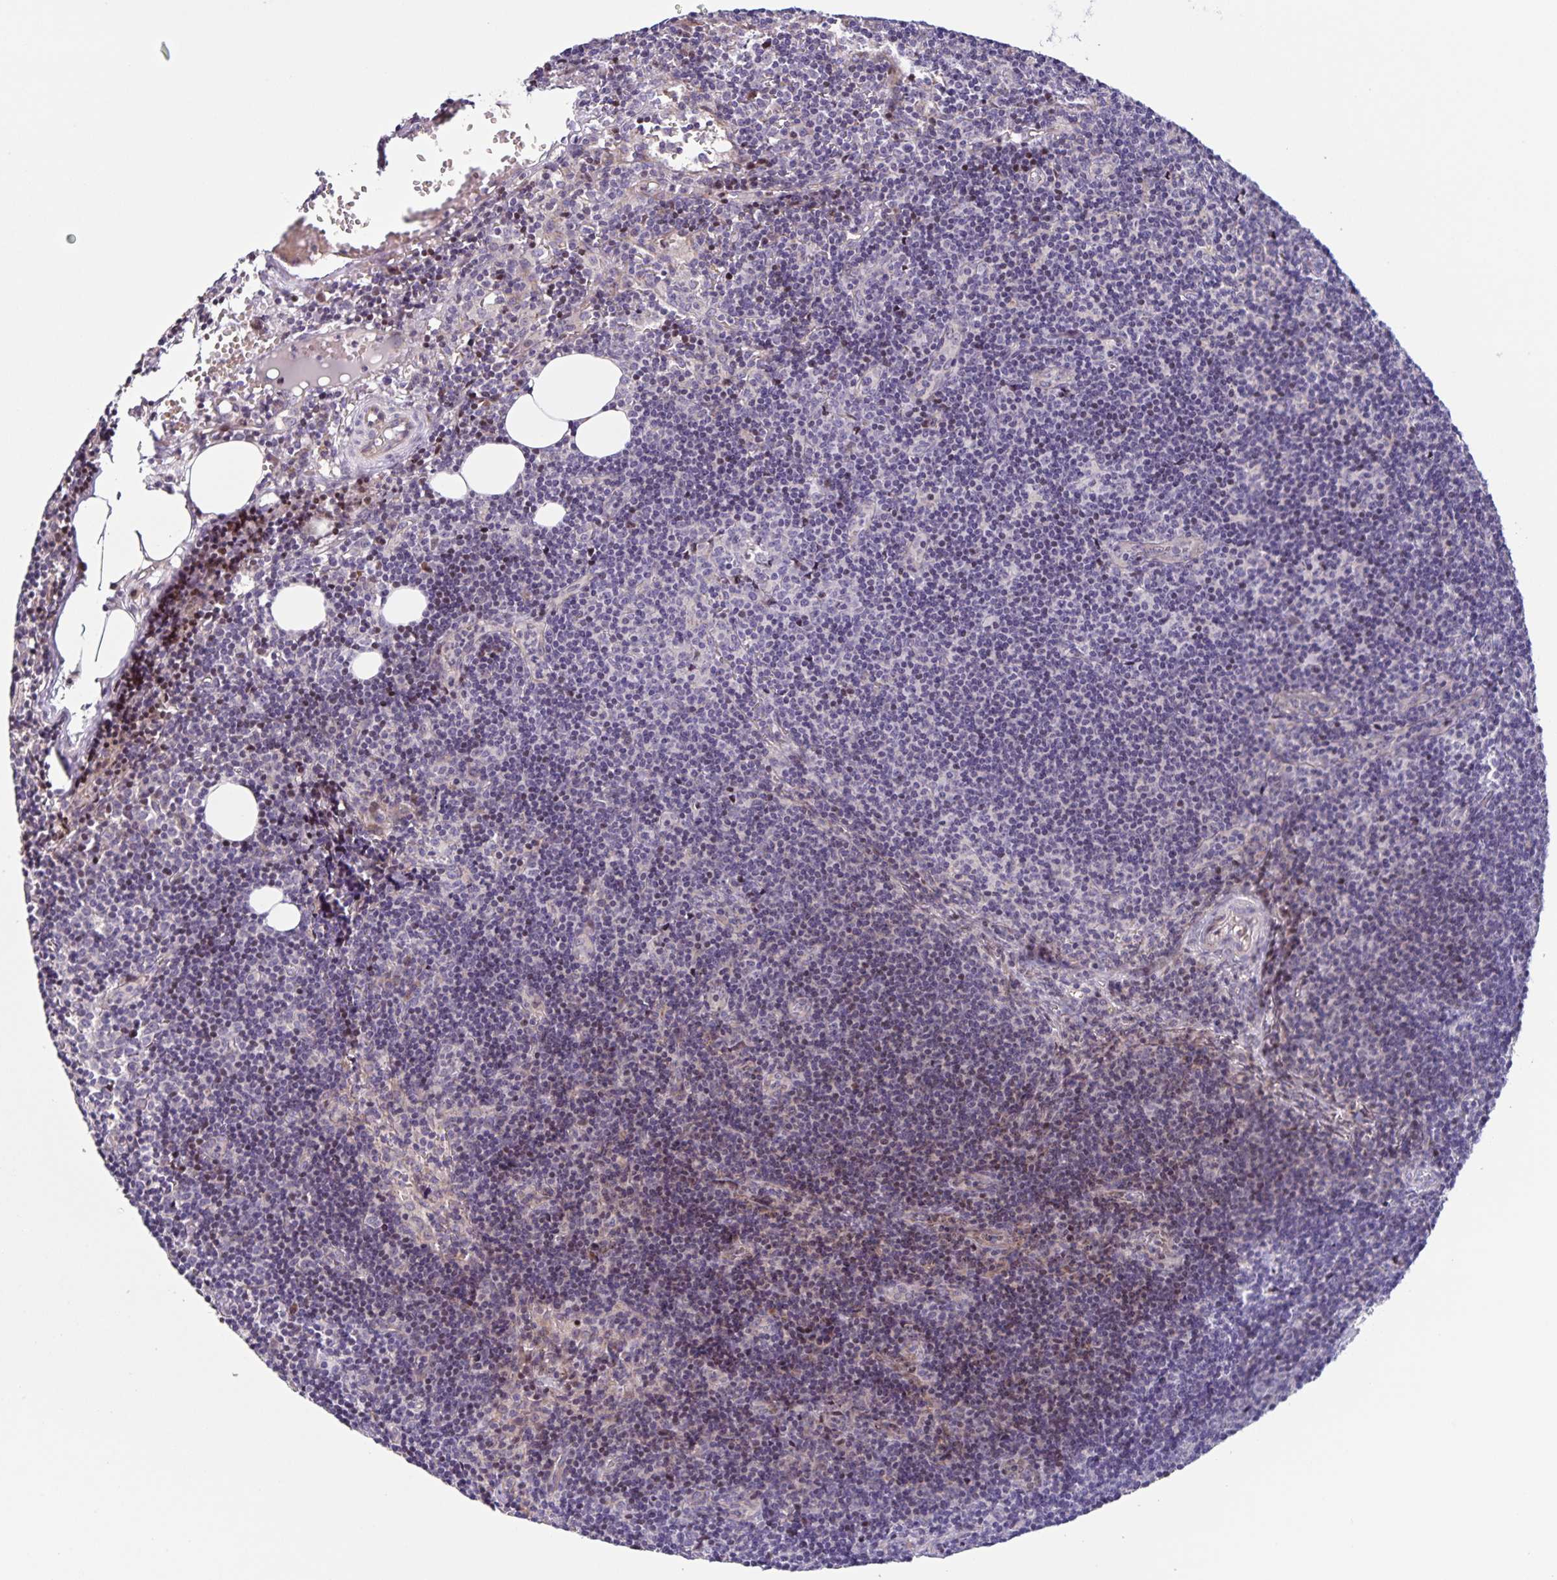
{"staining": {"intensity": "negative", "quantity": "none", "location": "none"}, "tissue": "lymph node", "cell_type": "Germinal center cells", "image_type": "normal", "snomed": [{"axis": "morphology", "description": "Normal tissue, NOS"}, {"axis": "topography", "description": "Lymph node"}], "caption": "A high-resolution histopathology image shows IHC staining of benign lymph node, which demonstrates no significant staining in germinal center cells.", "gene": "RNFT2", "patient": {"sex": "female", "age": 41}}